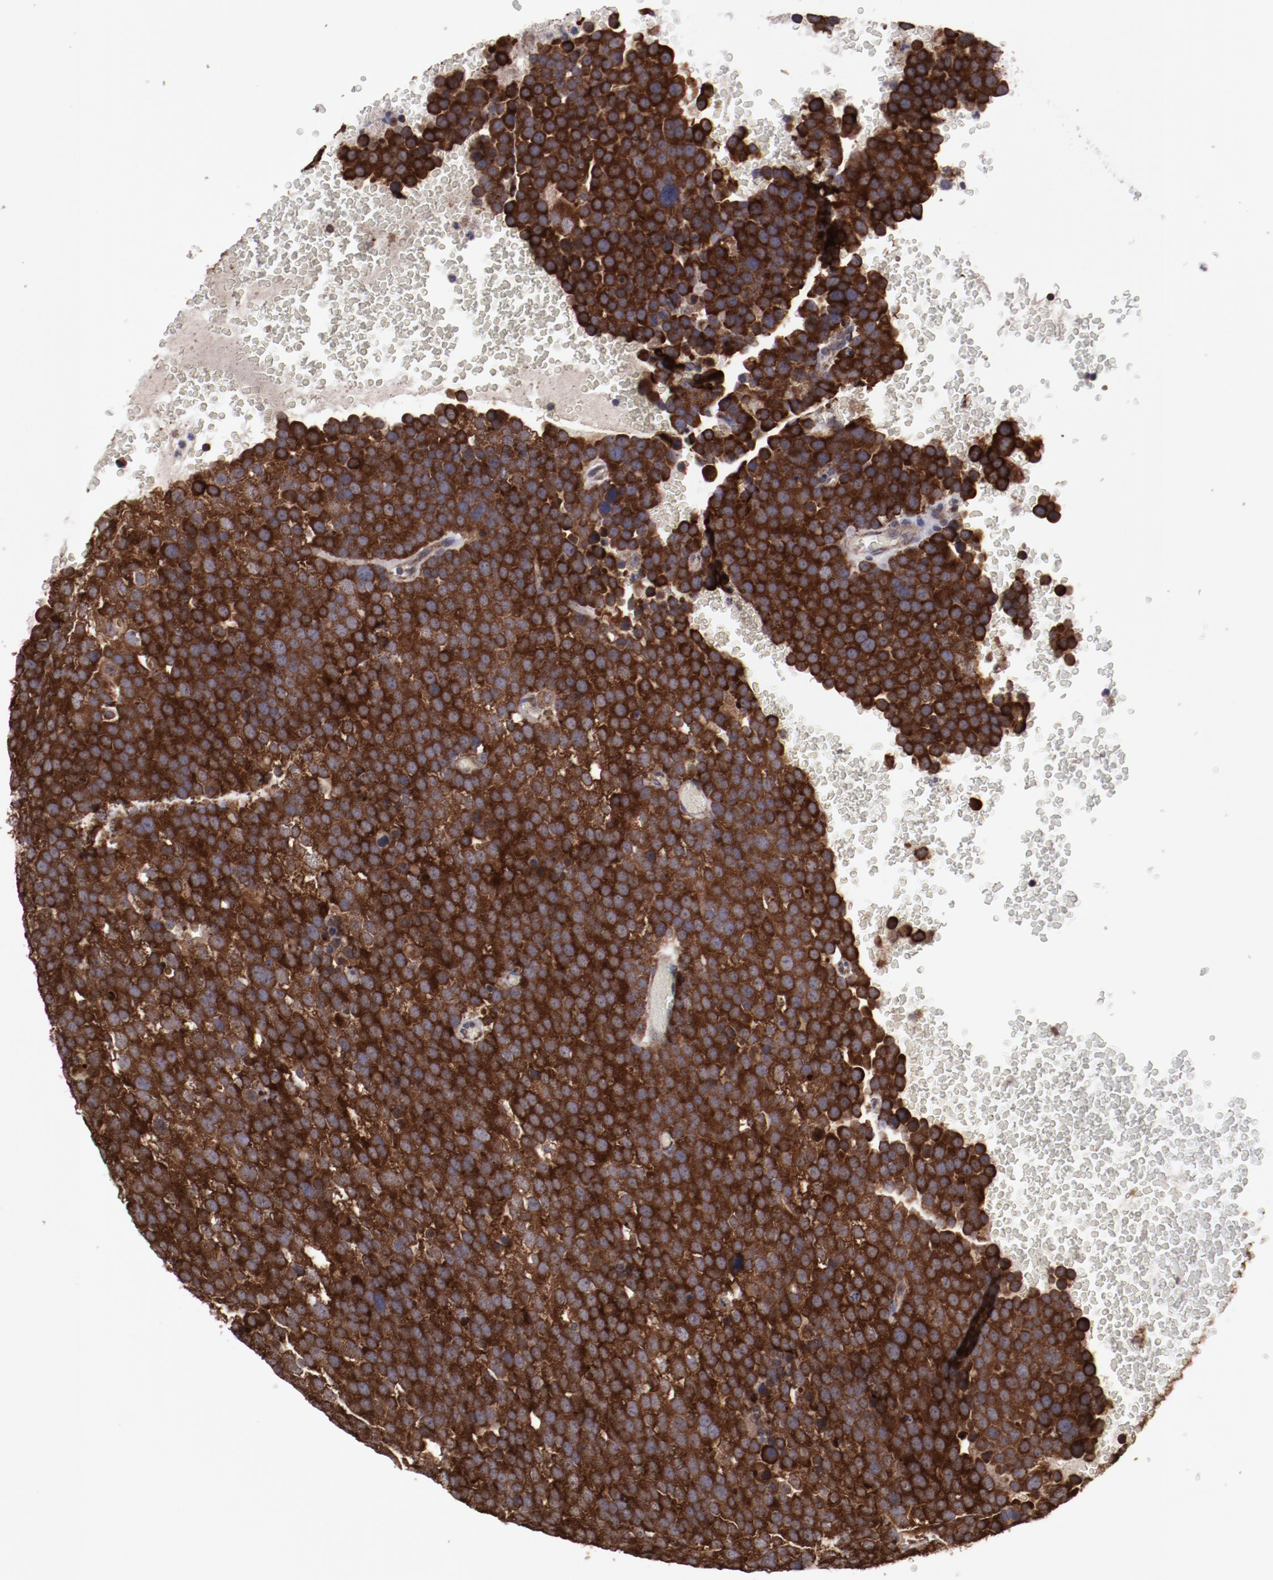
{"staining": {"intensity": "strong", "quantity": ">75%", "location": "cytoplasmic/membranous"}, "tissue": "testis cancer", "cell_type": "Tumor cells", "image_type": "cancer", "snomed": [{"axis": "morphology", "description": "Seminoma, NOS"}, {"axis": "topography", "description": "Testis"}], "caption": "Immunohistochemical staining of testis cancer displays high levels of strong cytoplasmic/membranous positivity in approximately >75% of tumor cells. Nuclei are stained in blue.", "gene": "RPS4Y1", "patient": {"sex": "male", "age": 71}}